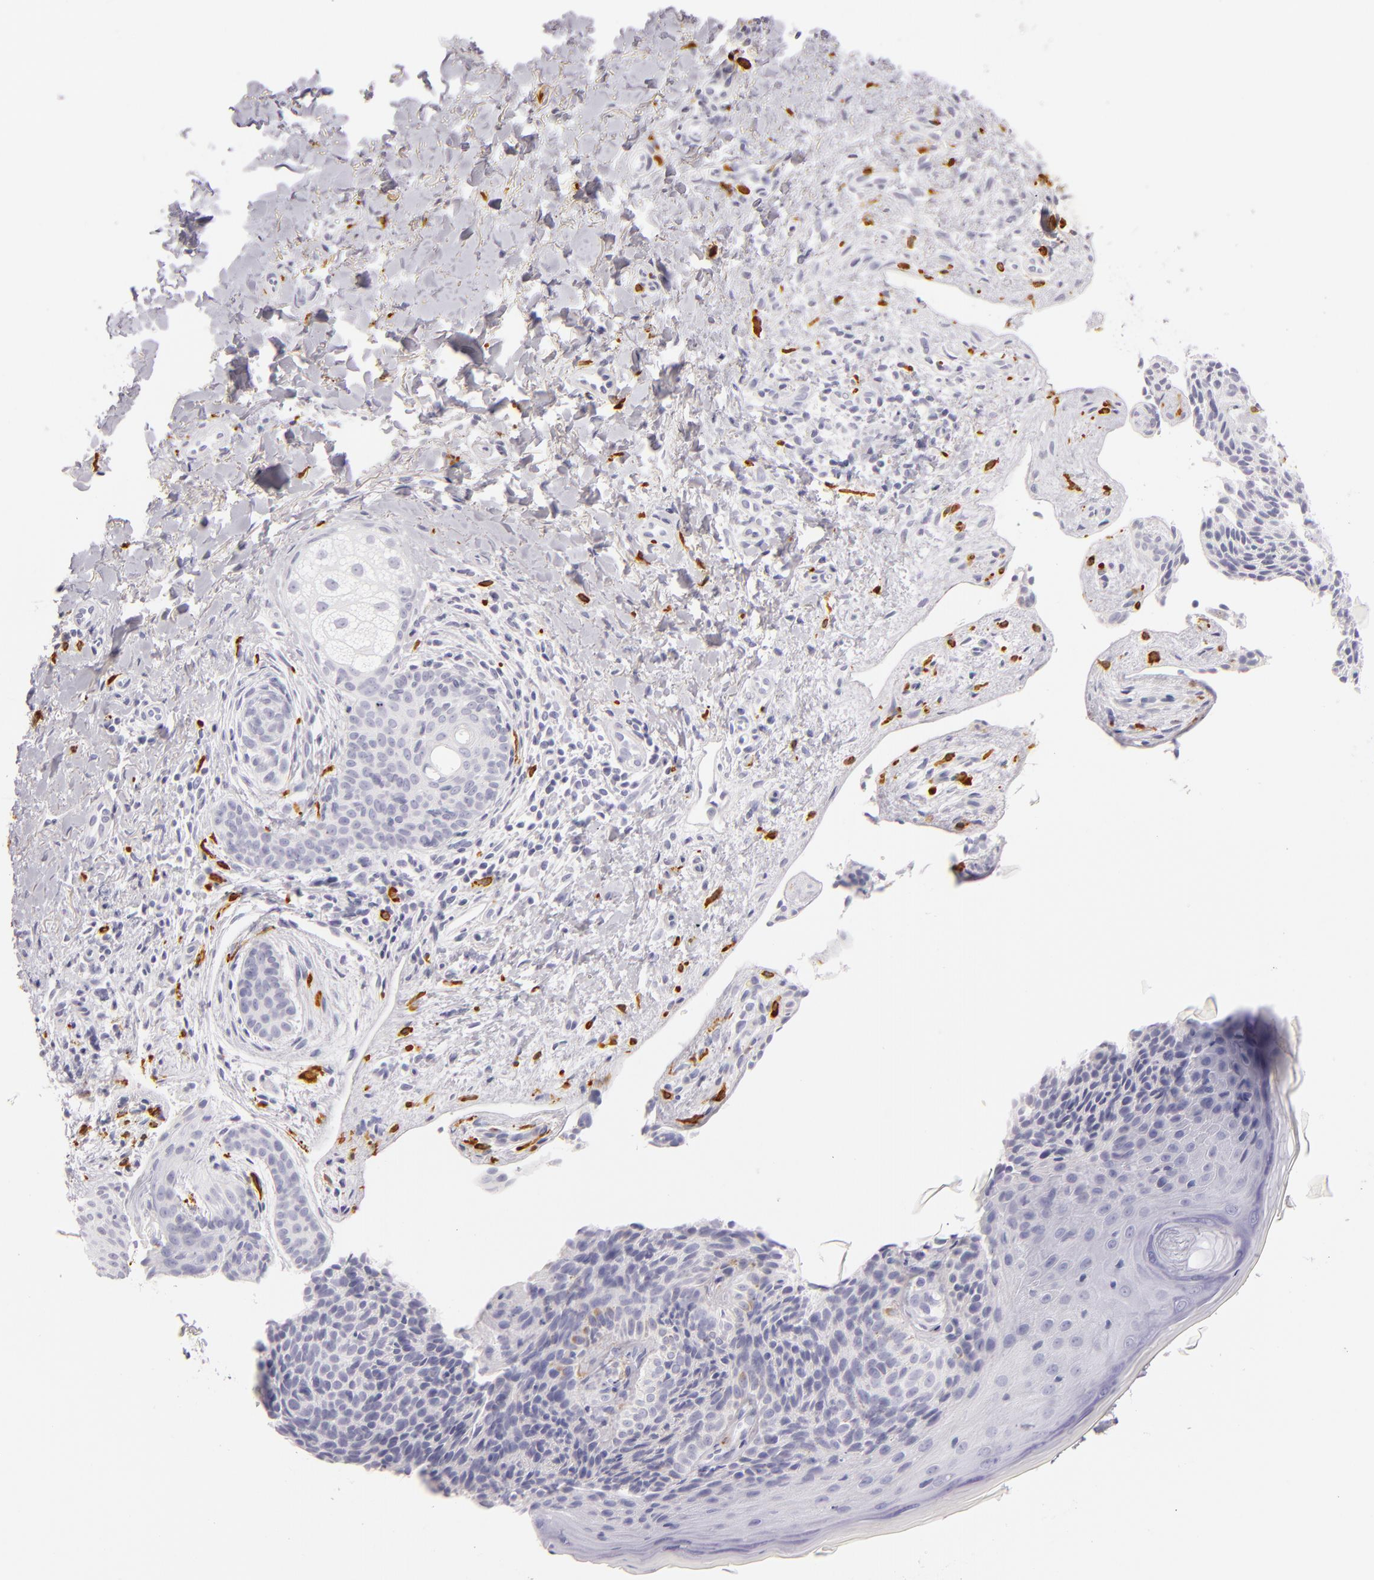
{"staining": {"intensity": "negative", "quantity": "none", "location": "none"}, "tissue": "skin cancer", "cell_type": "Tumor cells", "image_type": "cancer", "snomed": [{"axis": "morphology", "description": "Basal cell carcinoma"}, {"axis": "topography", "description": "Skin"}], "caption": "Immunohistochemistry histopathology image of human skin basal cell carcinoma stained for a protein (brown), which reveals no staining in tumor cells. (Immunohistochemistry (ihc), brightfield microscopy, high magnification).", "gene": "TPSD1", "patient": {"sex": "female", "age": 78}}